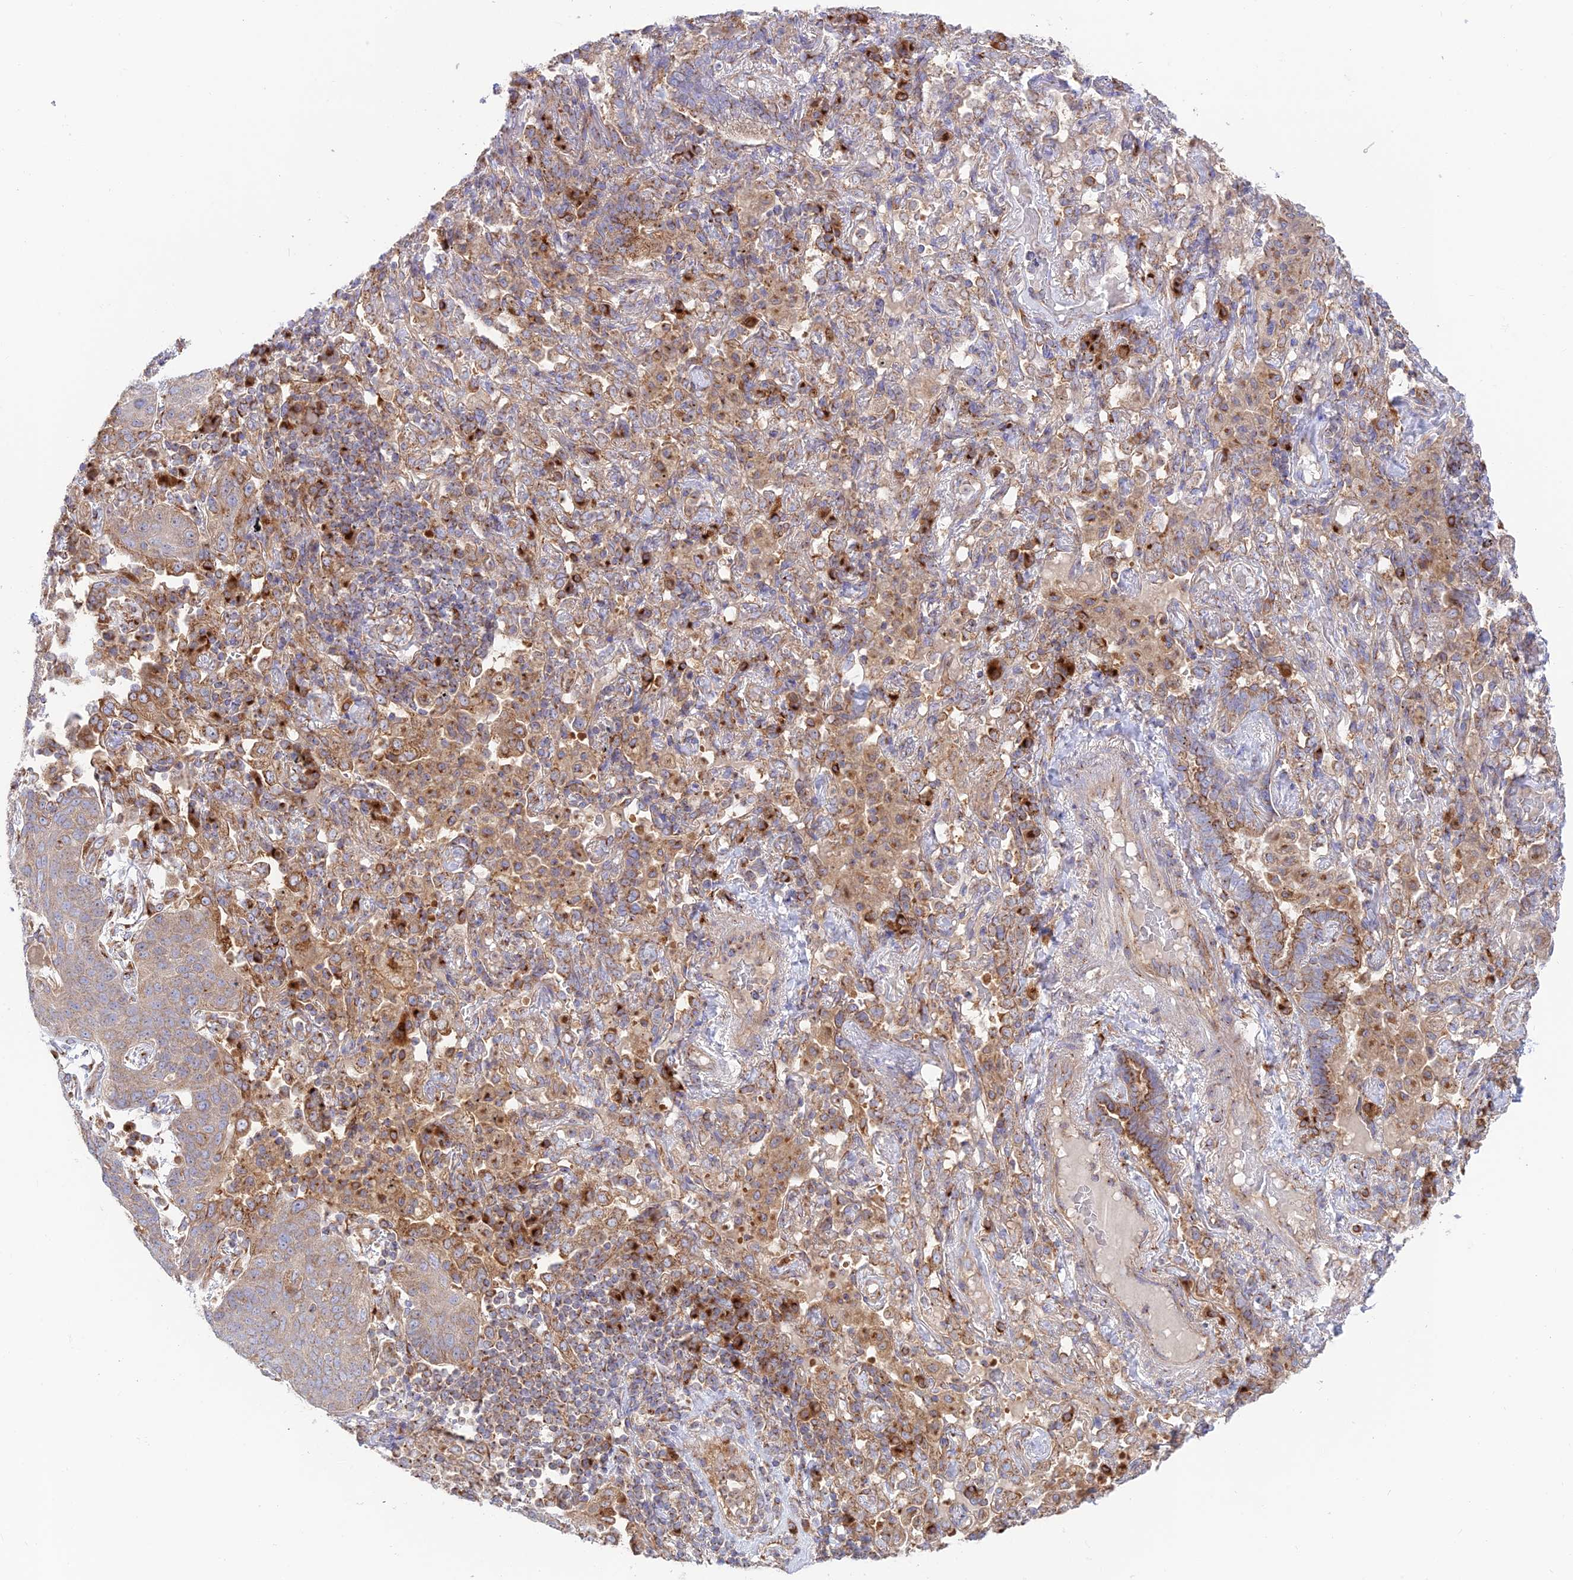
{"staining": {"intensity": "moderate", "quantity": "25%-75%", "location": "cytoplasmic/membranous"}, "tissue": "lung cancer", "cell_type": "Tumor cells", "image_type": "cancer", "snomed": [{"axis": "morphology", "description": "Squamous cell carcinoma, NOS"}, {"axis": "topography", "description": "Lung"}], "caption": "Immunohistochemistry staining of lung cancer, which demonstrates medium levels of moderate cytoplasmic/membranous expression in about 25%-75% of tumor cells indicating moderate cytoplasmic/membranous protein staining. The staining was performed using DAB (brown) for protein detection and nuclei were counterstained in hematoxylin (blue).", "gene": "GOLGA3", "patient": {"sex": "female", "age": 70}}